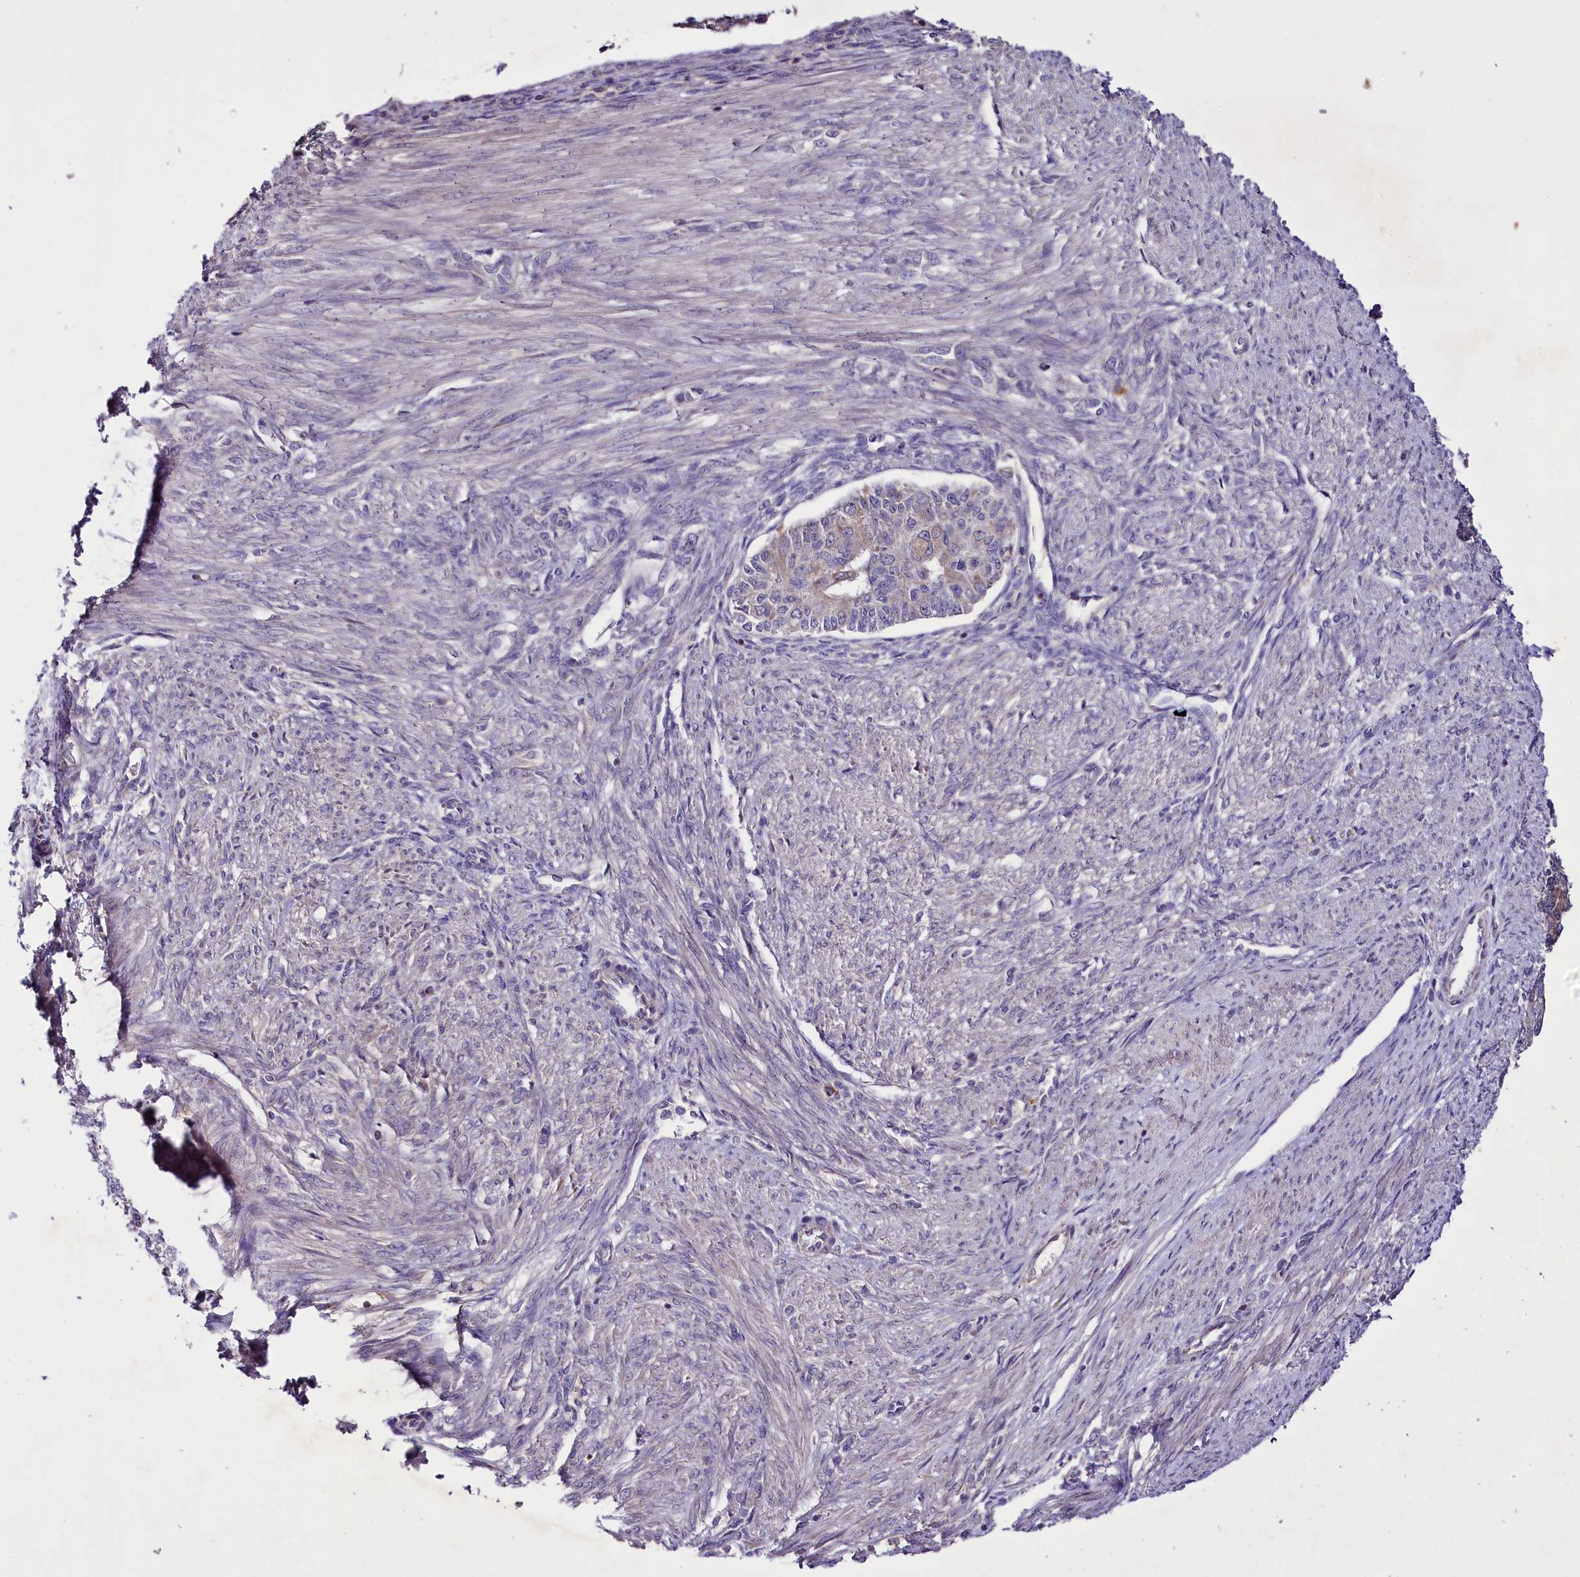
{"staining": {"intensity": "negative", "quantity": "none", "location": "none"}, "tissue": "endometrial cancer", "cell_type": "Tumor cells", "image_type": "cancer", "snomed": [{"axis": "morphology", "description": "Adenocarcinoma, NOS"}, {"axis": "topography", "description": "Endometrium"}], "caption": "This is an IHC histopathology image of endometrial adenocarcinoma. There is no staining in tumor cells.", "gene": "ZNF45", "patient": {"sex": "female", "age": 32}}